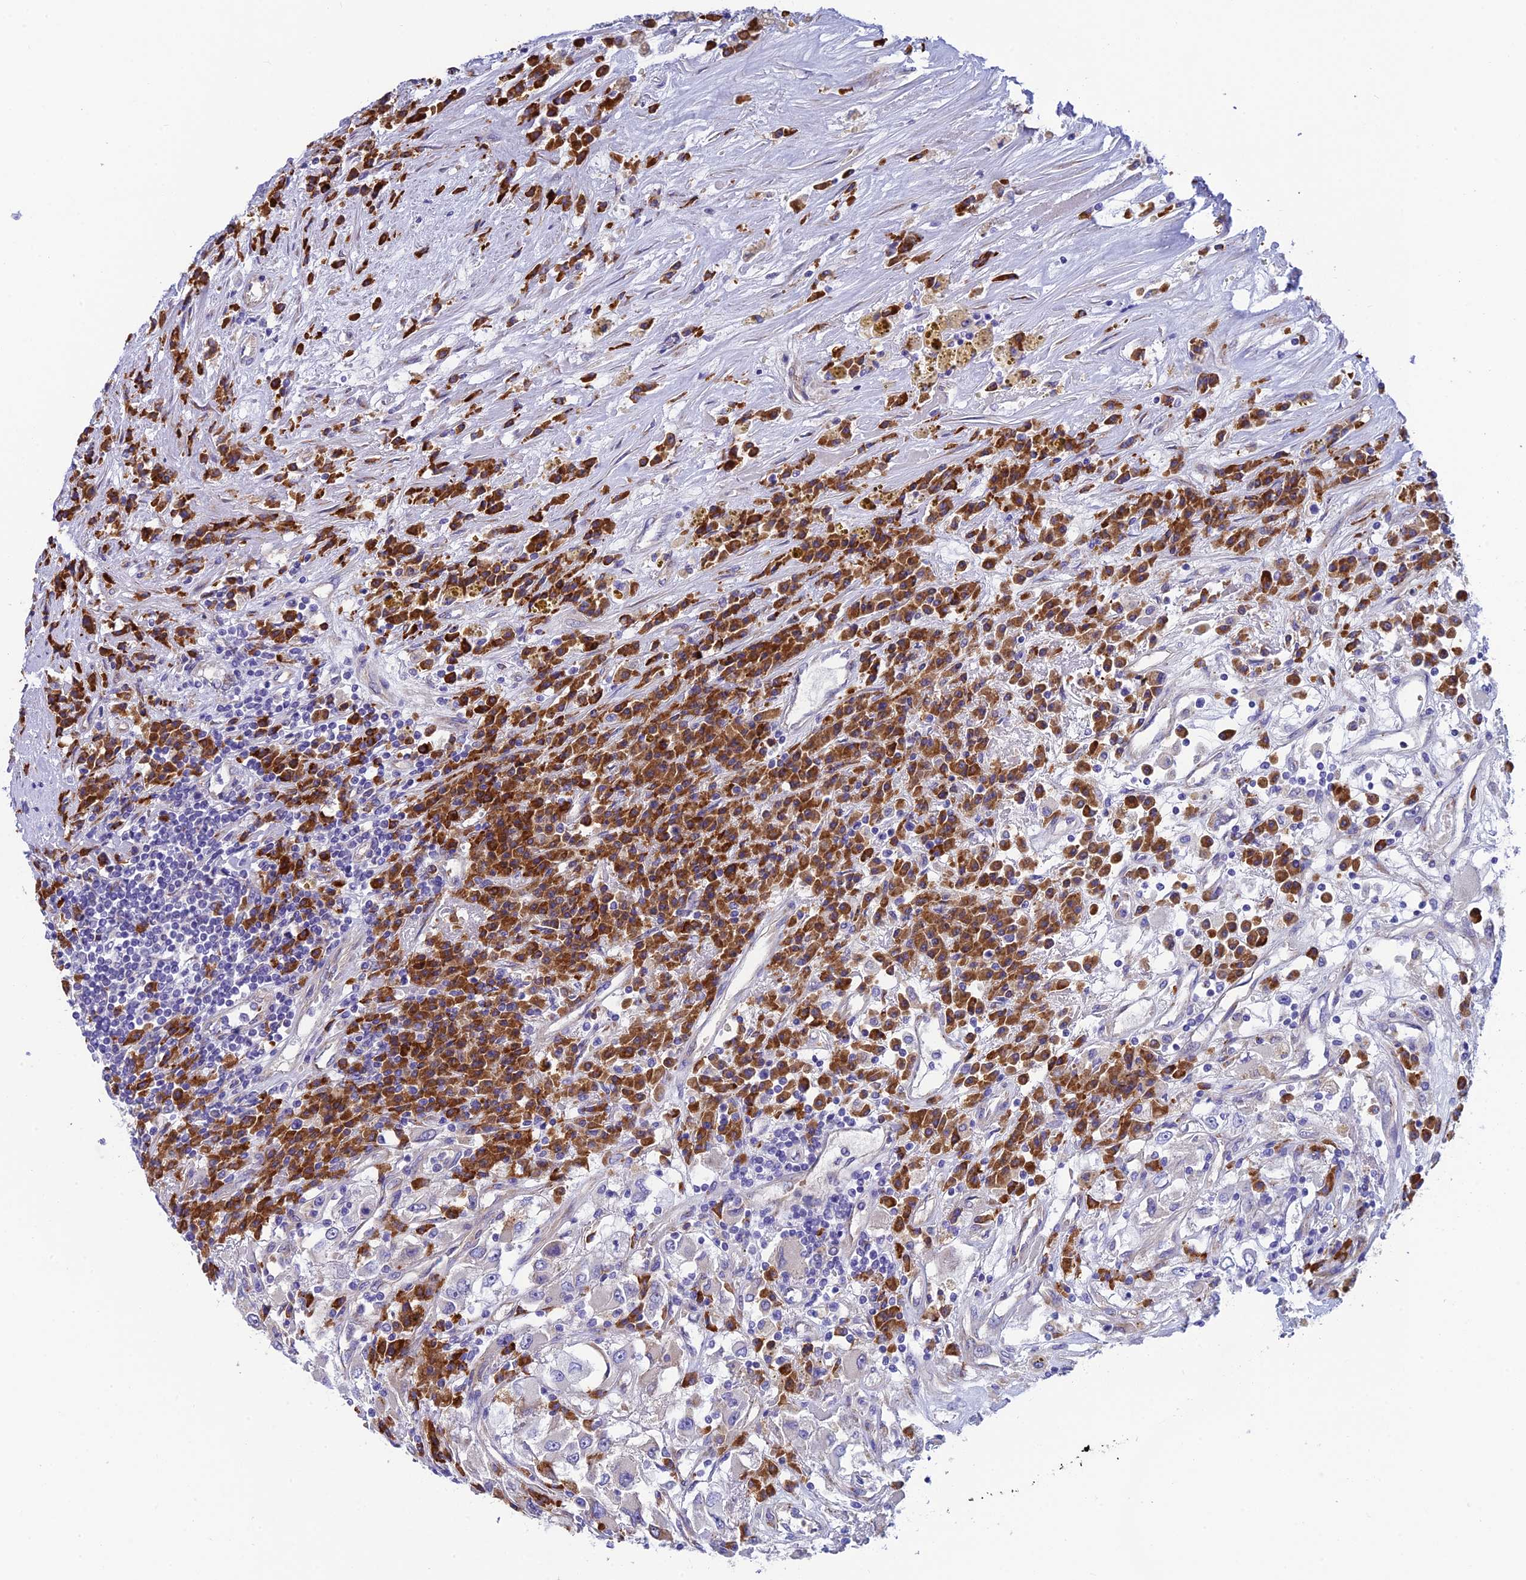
{"staining": {"intensity": "negative", "quantity": "none", "location": "none"}, "tissue": "renal cancer", "cell_type": "Tumor cells", "image_type": "cancer", "snomed": [{"axis": "morphology", "description": "Adenocarcinoma, NOS"}, {"axis": "topography", "description": "Kidney"}], "caption": "Tumor cells are negative for brown protein staining in renal cancer. (Immunohistochemistry, brightfield microscopy, high magnification).", "gene": "MACIR", "patient": {"sex": "female", "age": 52}}